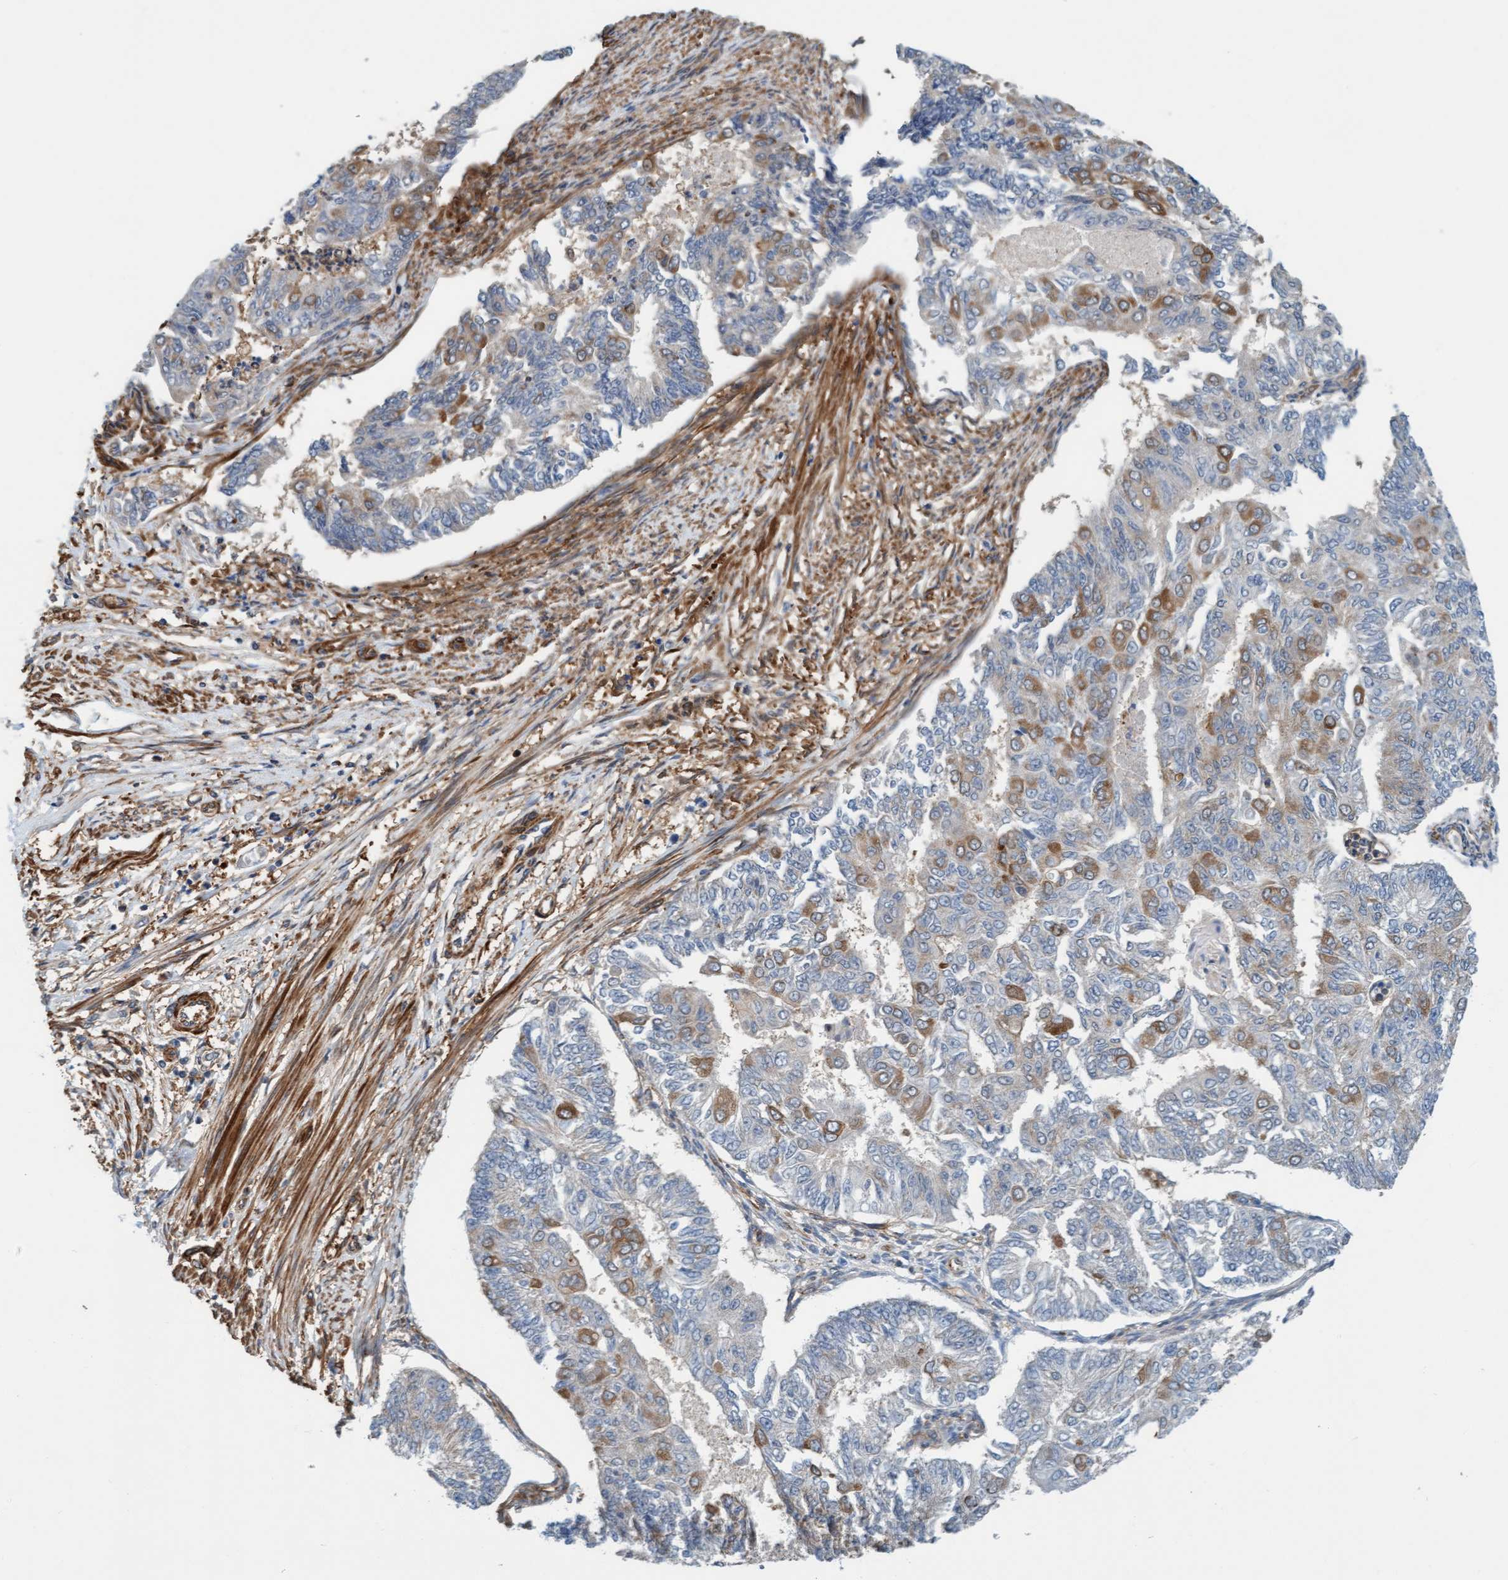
{"staining": {"intensity": "moderate", "quantity": "<25%", "location": "cytoplasmic/membranous"}, "tissue": "endometrial cancer", "cell_type": "Tumor cells", "image_type": "cancer", "snomed": [{"axis": "morphology", "description": "Adenocarcinoma, NOS"}, {"axis": "topography", "description": "Endometrium"}], "caption": "Immunohistochemistry (IHC) (DAB (3,3'-diaminobenzidine)) staining of endometrial cancer displays moderate cytoplasmic/membranous protein expression in approximately <25% of tumor cells.", "gene": "FMNL3", "patient": {"sex": "female", "age": 32}}